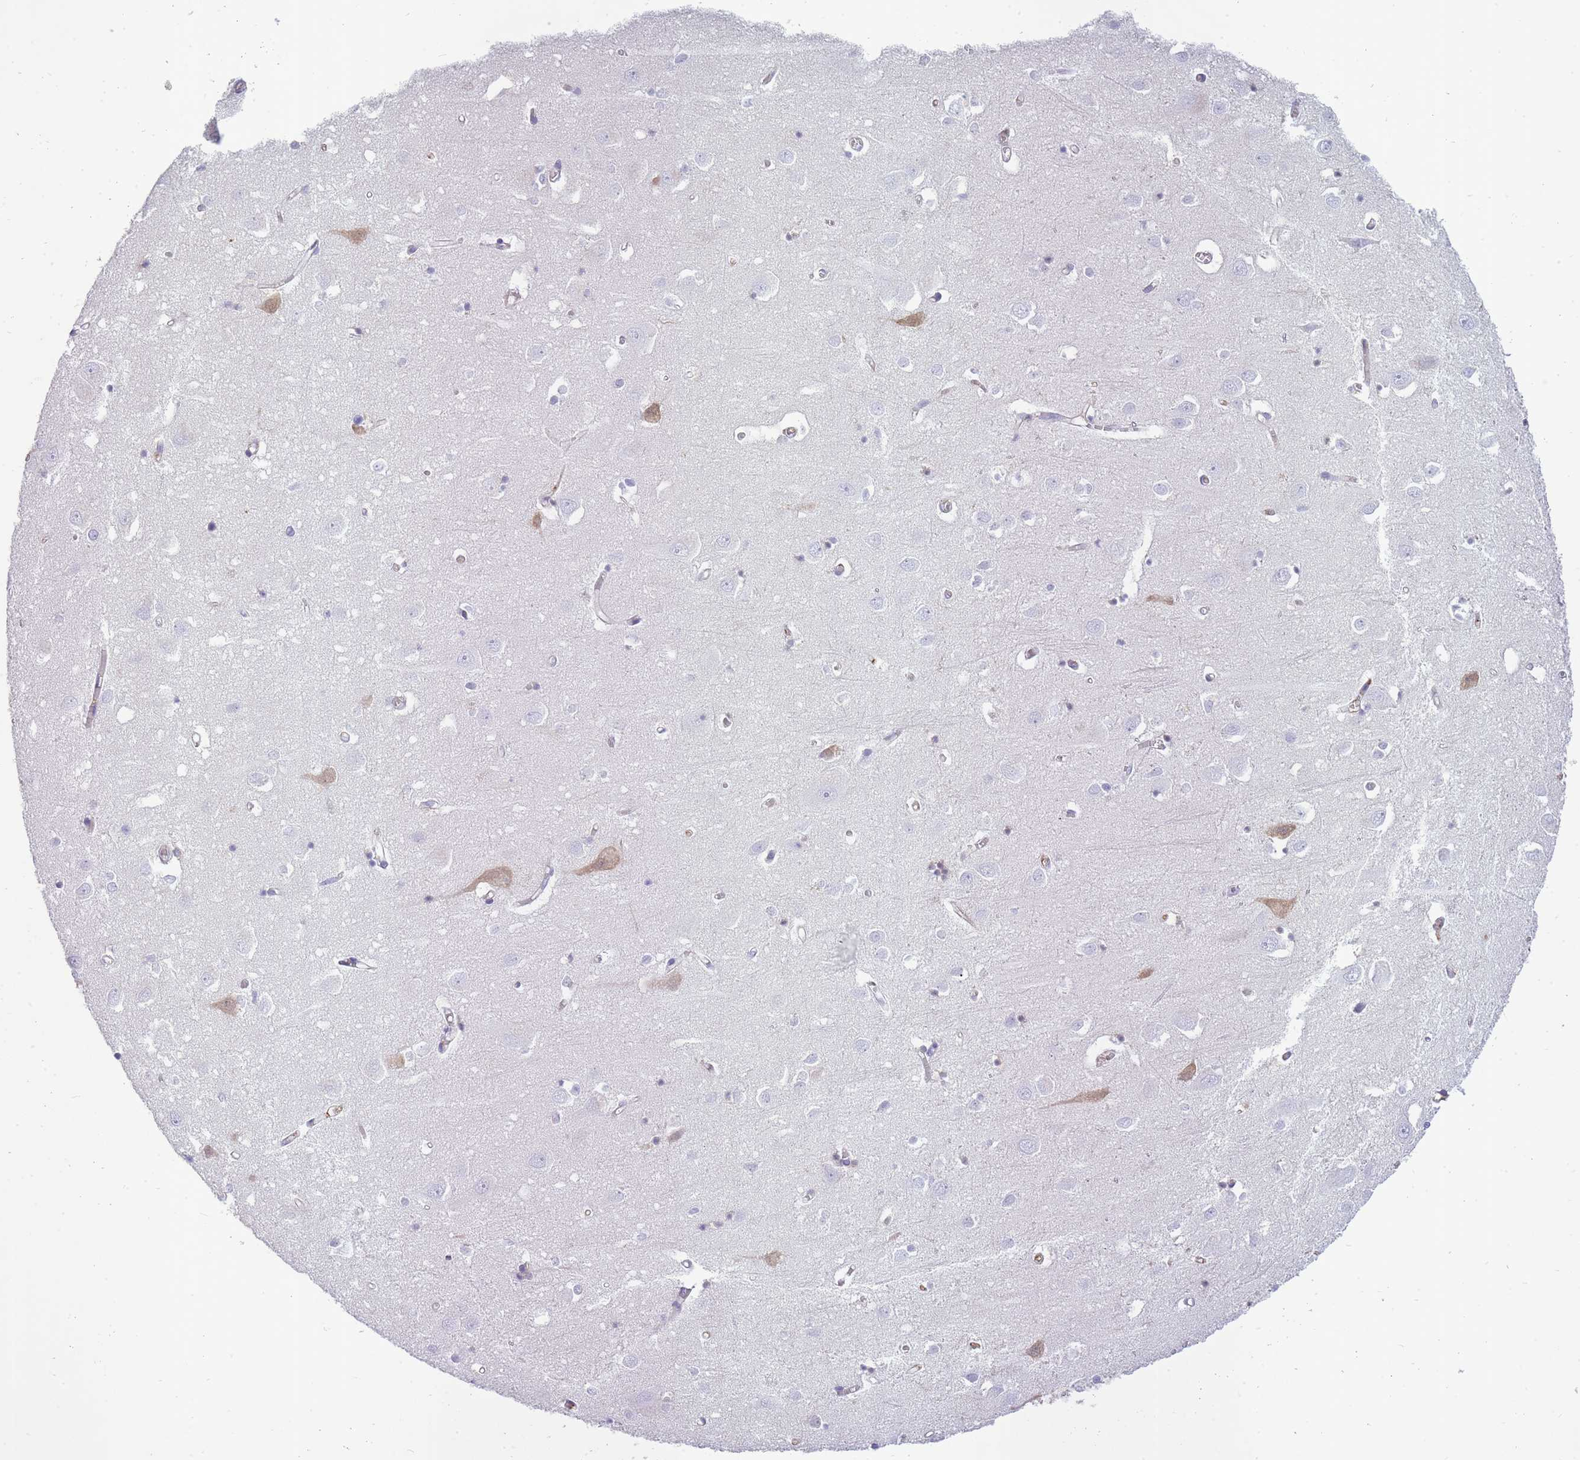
{"staining": {"intensity": "negative", "quantity": "none", "location": "none"}, "tissue": "cerebral cortex", "cell_type": "Endothelial cells", "image_type": "normal", "snomed": [{"axis": "morphology", "description": "Normal tissue, NOS"}, {"axis": "topography", "description": "Cerebral cortex"}], "caption": "A high-resolution image shows IHC staining of benign cerebral cortex, which exhibits no significant positivity in endothelial cells.", "gene": "IGKV1", "patient": {"sex": "male", "age": 70}}